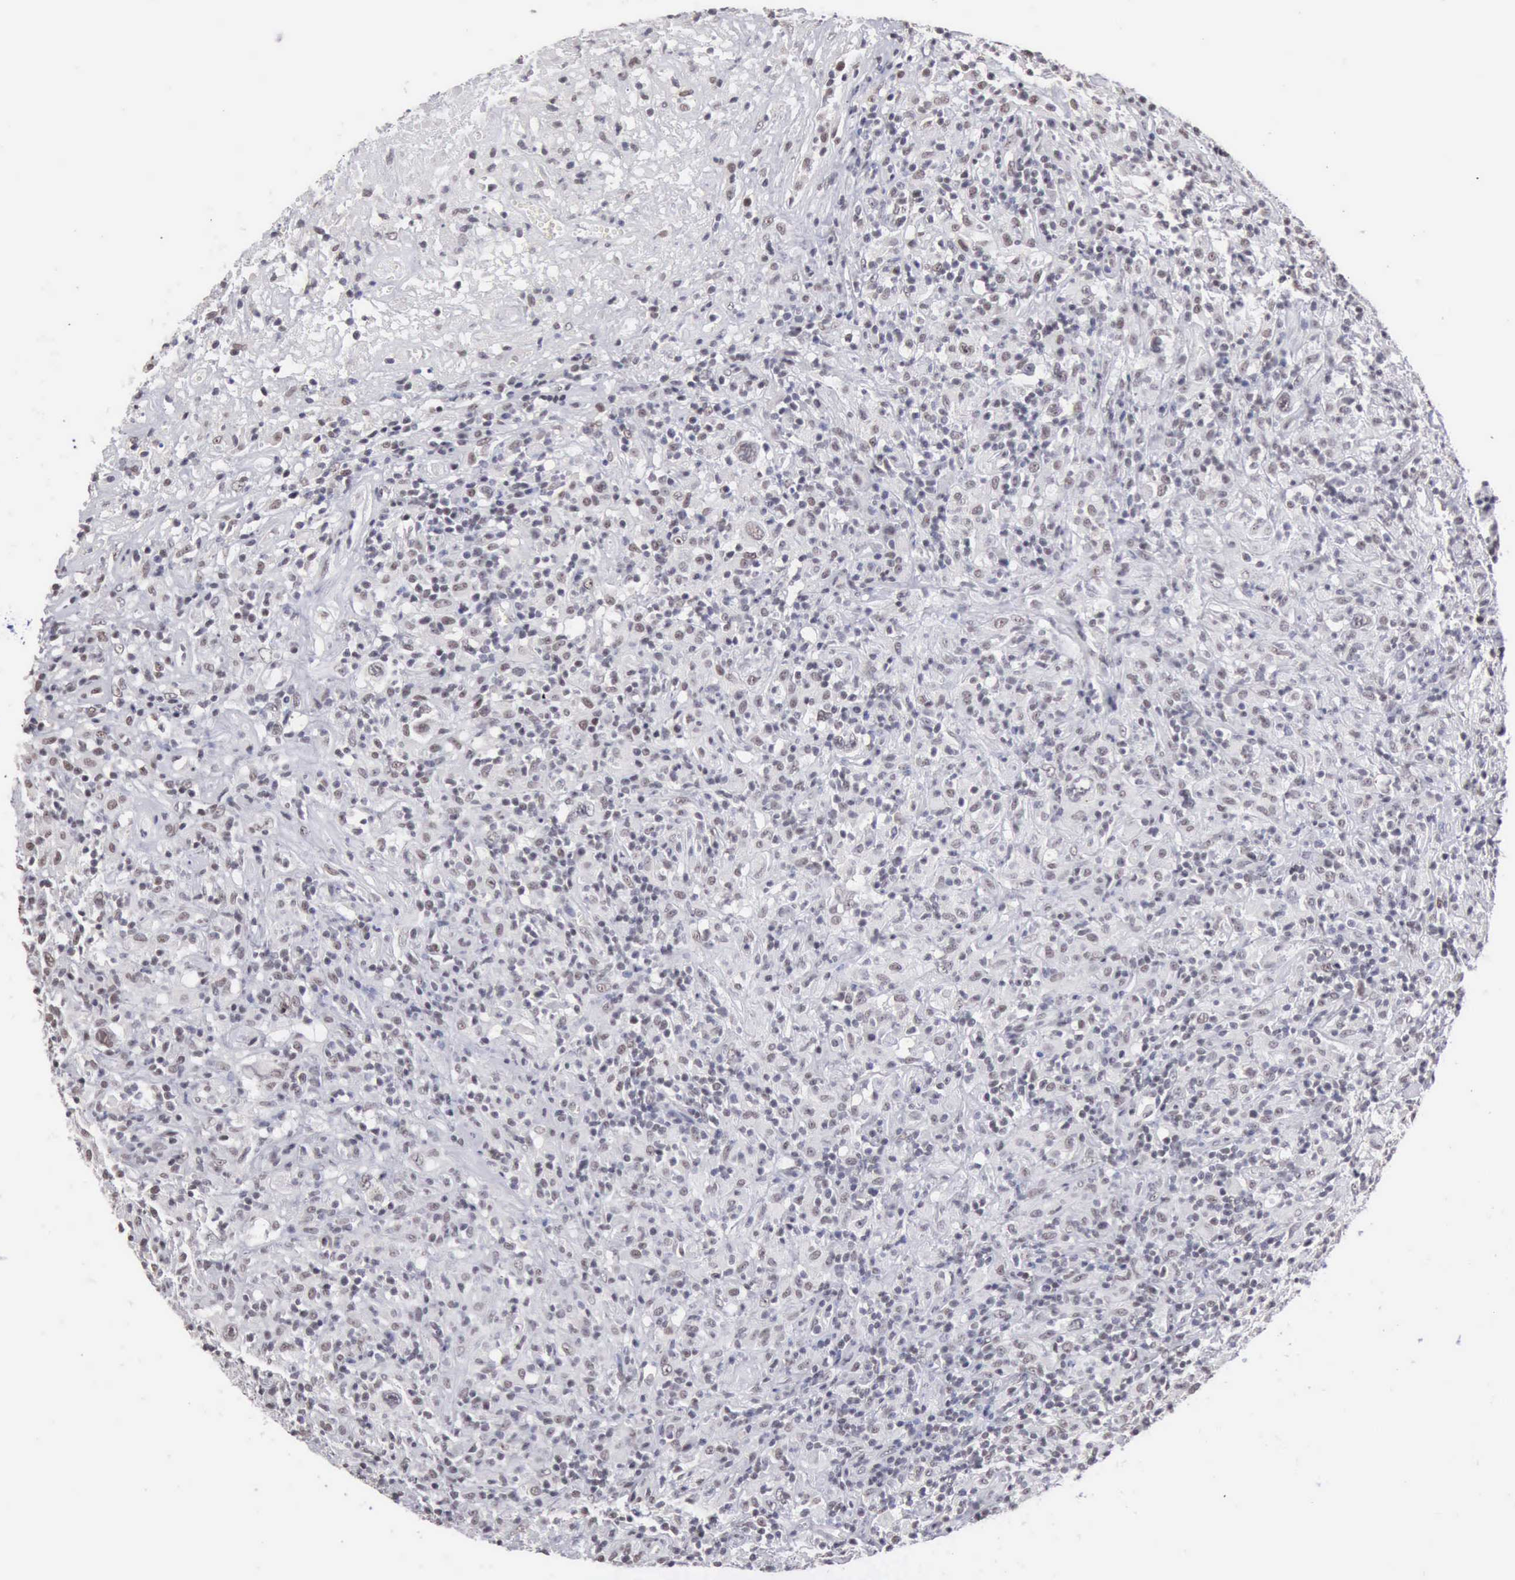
{"staining": {"intensity": "weak", "quantity": "<25%", "location": "nuclear"}, "tissue": "lymphoma", "cell_type": "Tumor cells", "image_type": "cancer", "snomed": [{"axis": "morphology", "description": "Hodgkin's disease, NOS"}, {"axis": "topography", "description": "Lymph node"}], "caption": "A histopathology image of lymphoma stained for a protein demonstrates no brown staining in tumor cells.", "gene": "TAF1", "patient": {"sex": "male", "age": 46}}